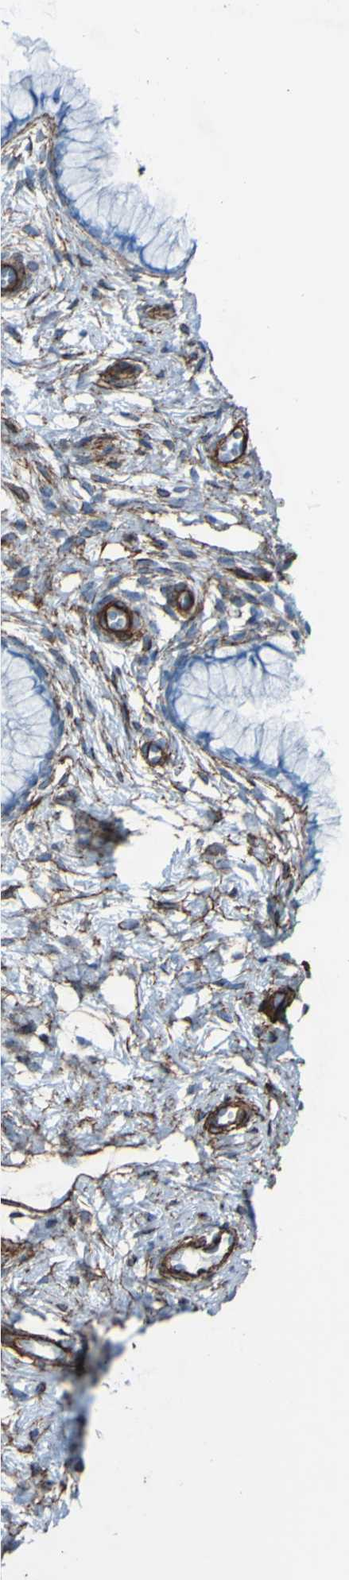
{"staining": {"intensity": "negative", "quantity": "none", "location": "none"}, "tissue": "cervix", "cell_type": "Glandular cells", "image_type": "normal", "snomed": [{"axis": "morphology", "description": "Normal tissue, NOS"}, {"axis": "topography", "description": "Cervix"}], "caption": "Glandular cells are negative for protein expression in unremarkable human cervix. Nuclei are stained in blue.", "gene": "COL4A2", "patient": {"sex": "female", "age": 65}}